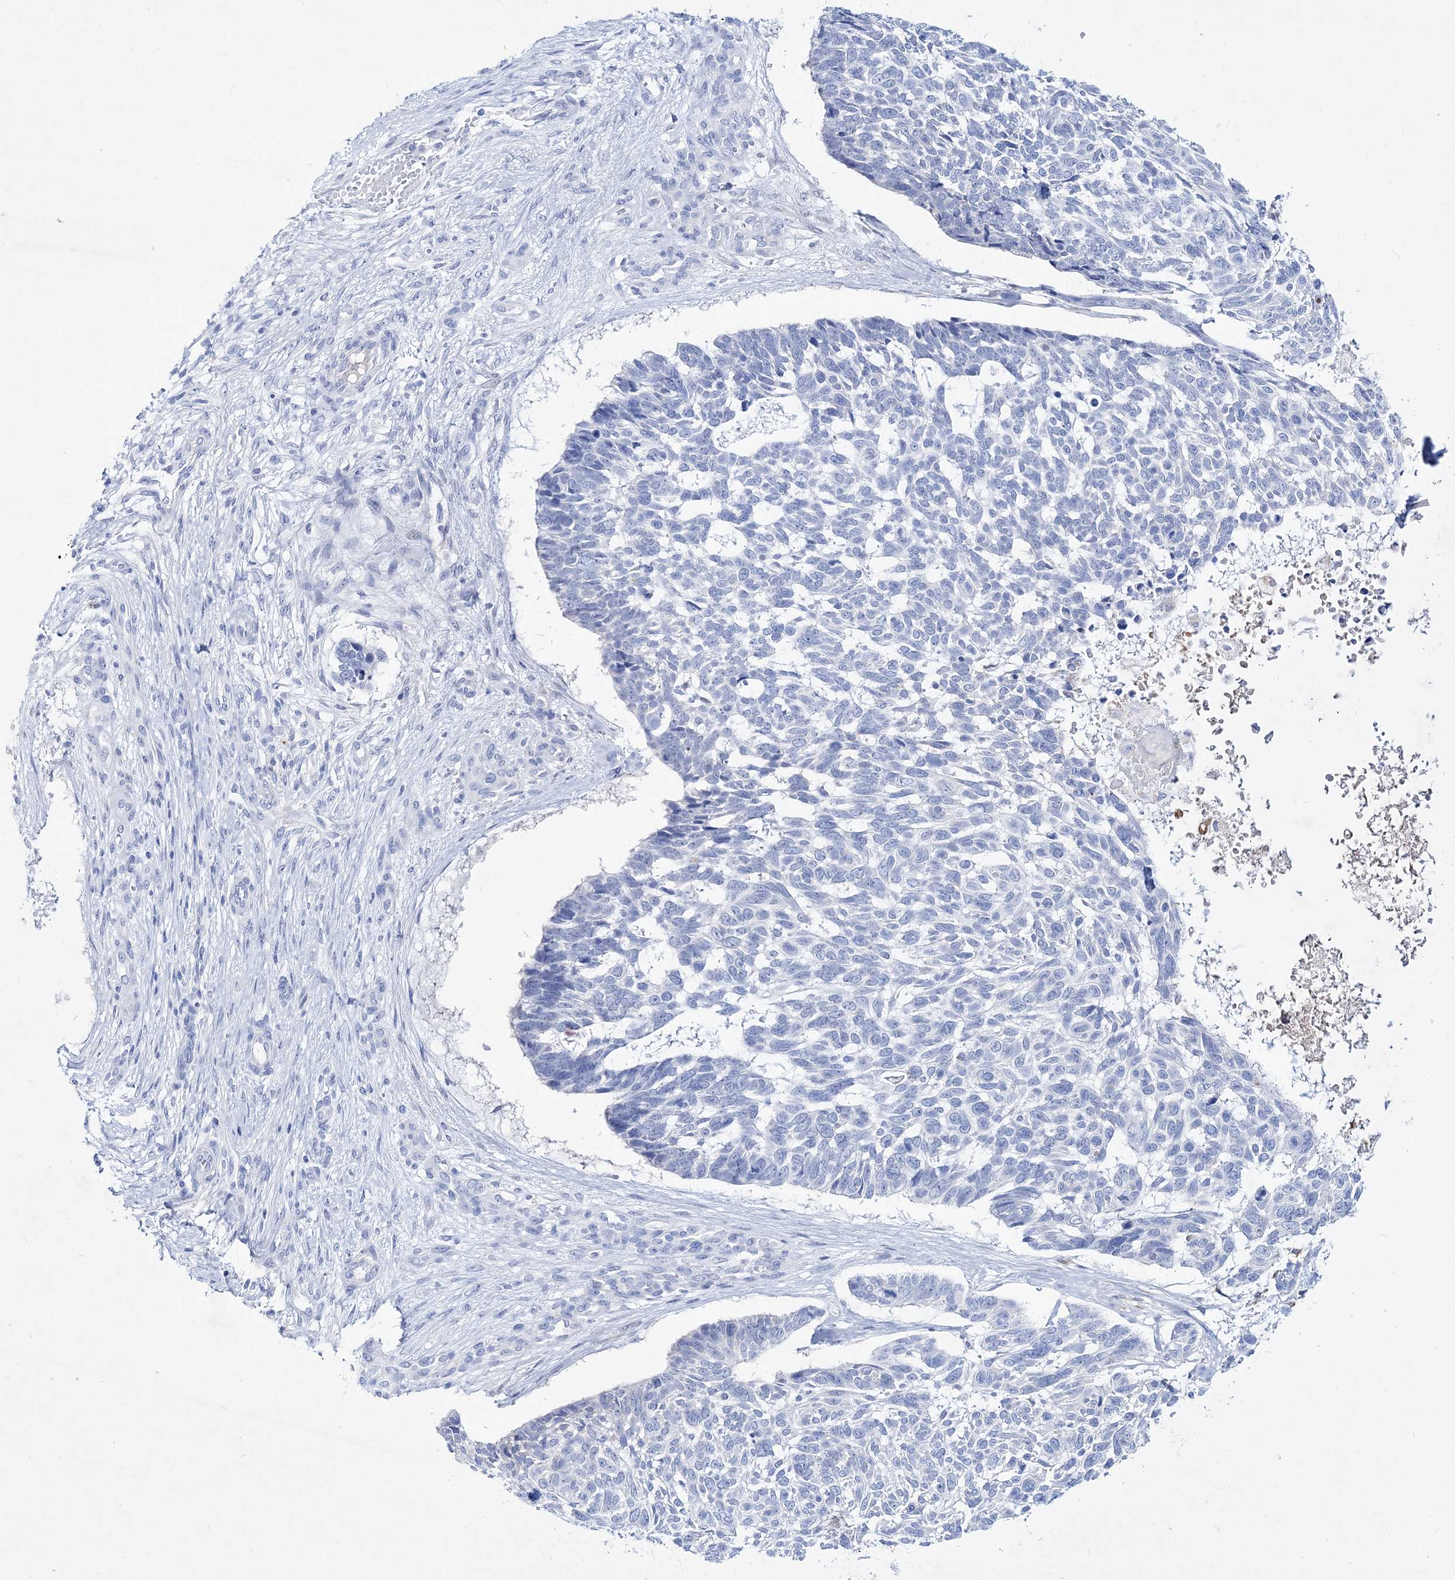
{"staining": {"intensity": "negative", "quantity": "none", "location": "none"}, "tissue": "skin cancer", "cell_type": "Tumor cells", "image_type": "cancer", "snomed": [{"axis": "morphology", "description": "Basal cell carcinoma"}, {"axis": "topography", "description": "Skin"}], "caption": "DAB immunohistochemical staining of human skin cancer shows no significant expression in tumor cells.", "gene": "SPINK7", "patient": {"sex": "male", "age": 88}}